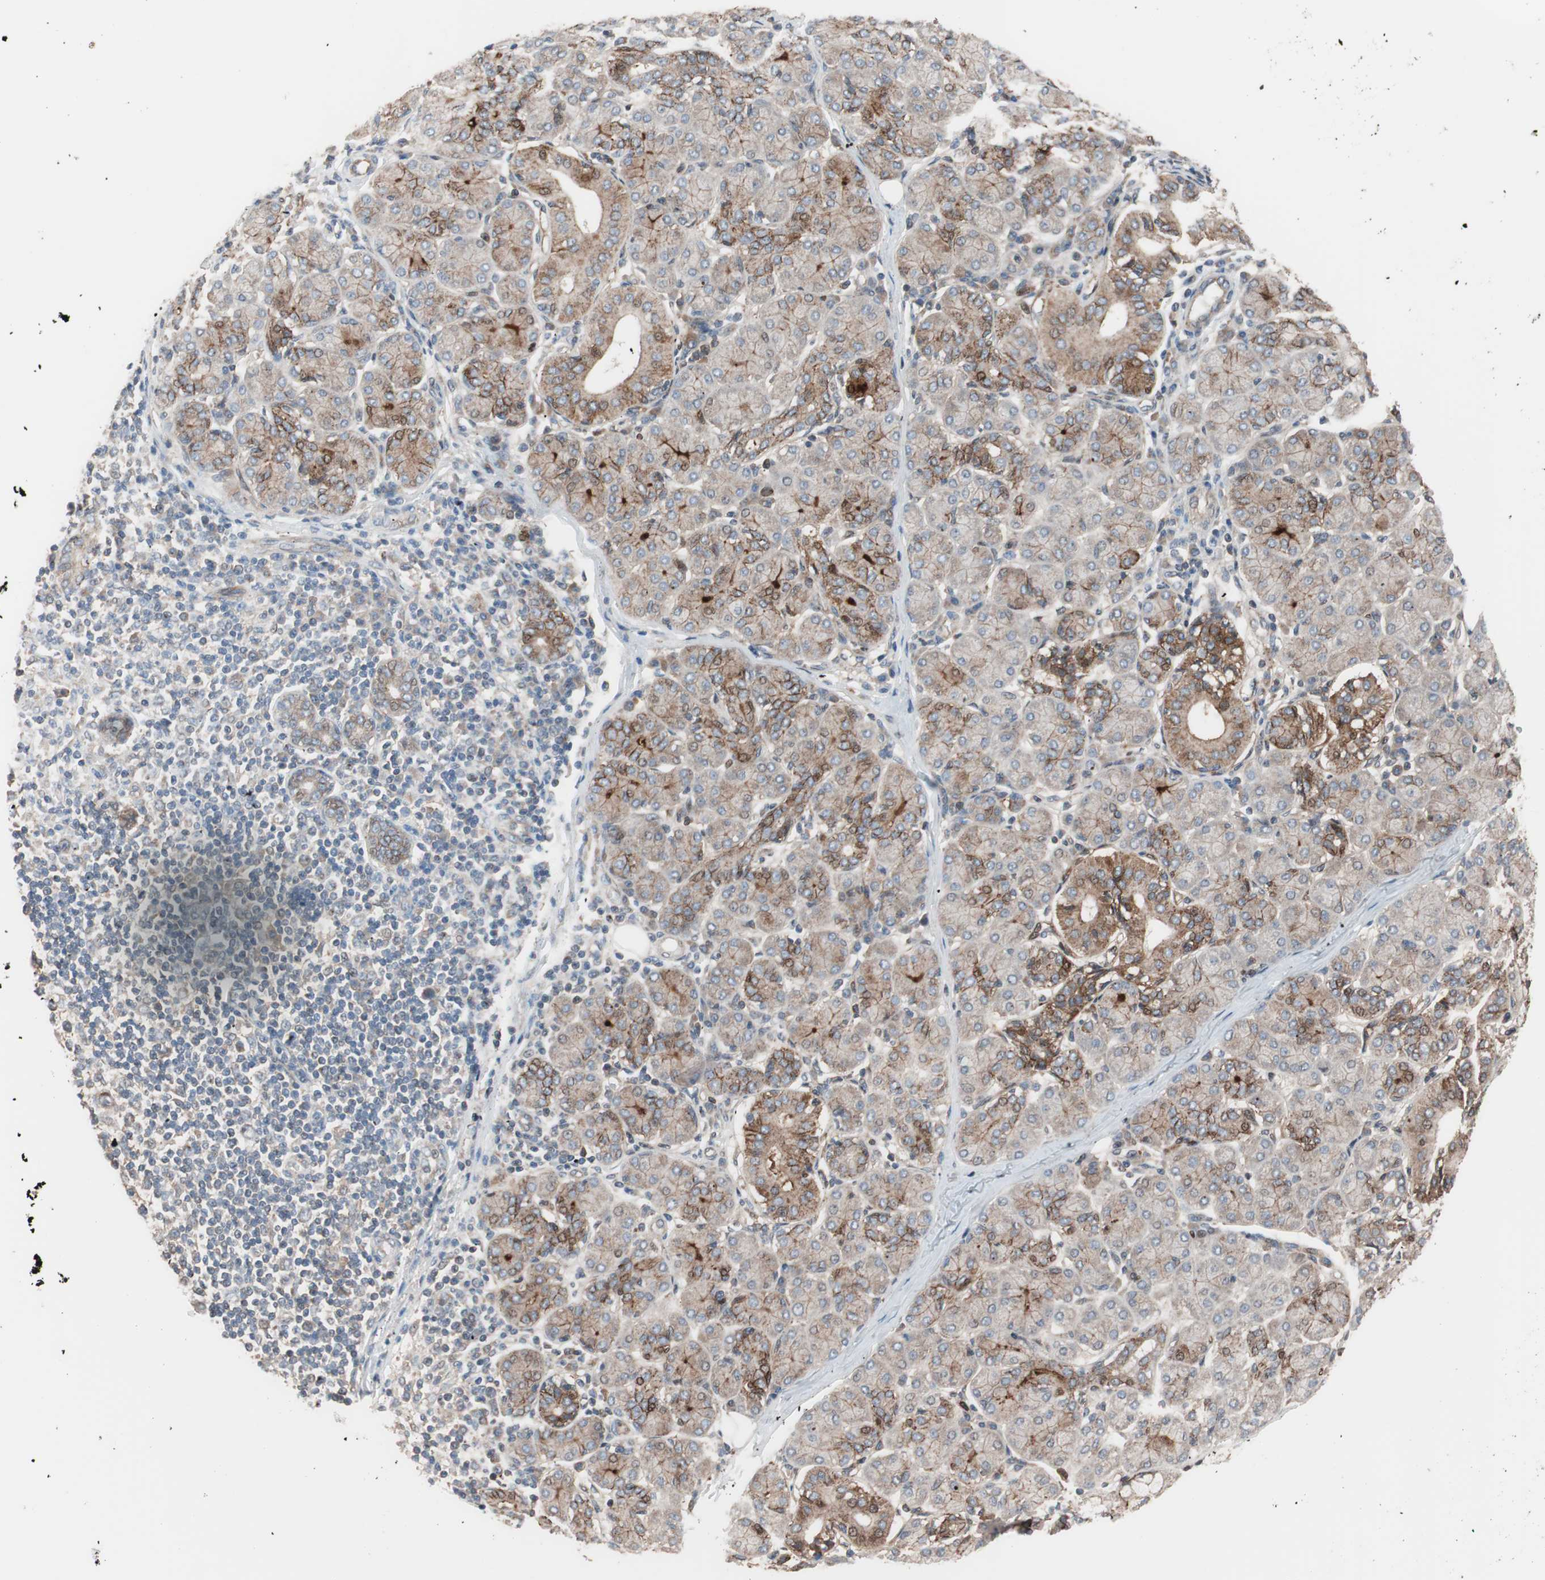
{"staining": {"intensity": "moderate", "quantity": ">75%", "location": "cytoplasmic/membranous"}, "tissue": "salivary gland", "cell_type": "Glandular cells", "image_type": "normal", "snomed": [{"axis": "morphology", "description": "Normal tissue, NOS"}, {"axis": "morphology", "description": "Inflammation, NOS"}, {"axis": "topography", "description": "Lymph node"}, {"axis": "topography", "description": "Salivary gland"}], "caption": "IHC (DAB) staining of unremarkable human salivary gland shows moderate cytoplasmic/membranous protein expression in approximately >75% of glandular cells.", "gene": "SDC4", "patient": {"sex": "male", "age": 3}}